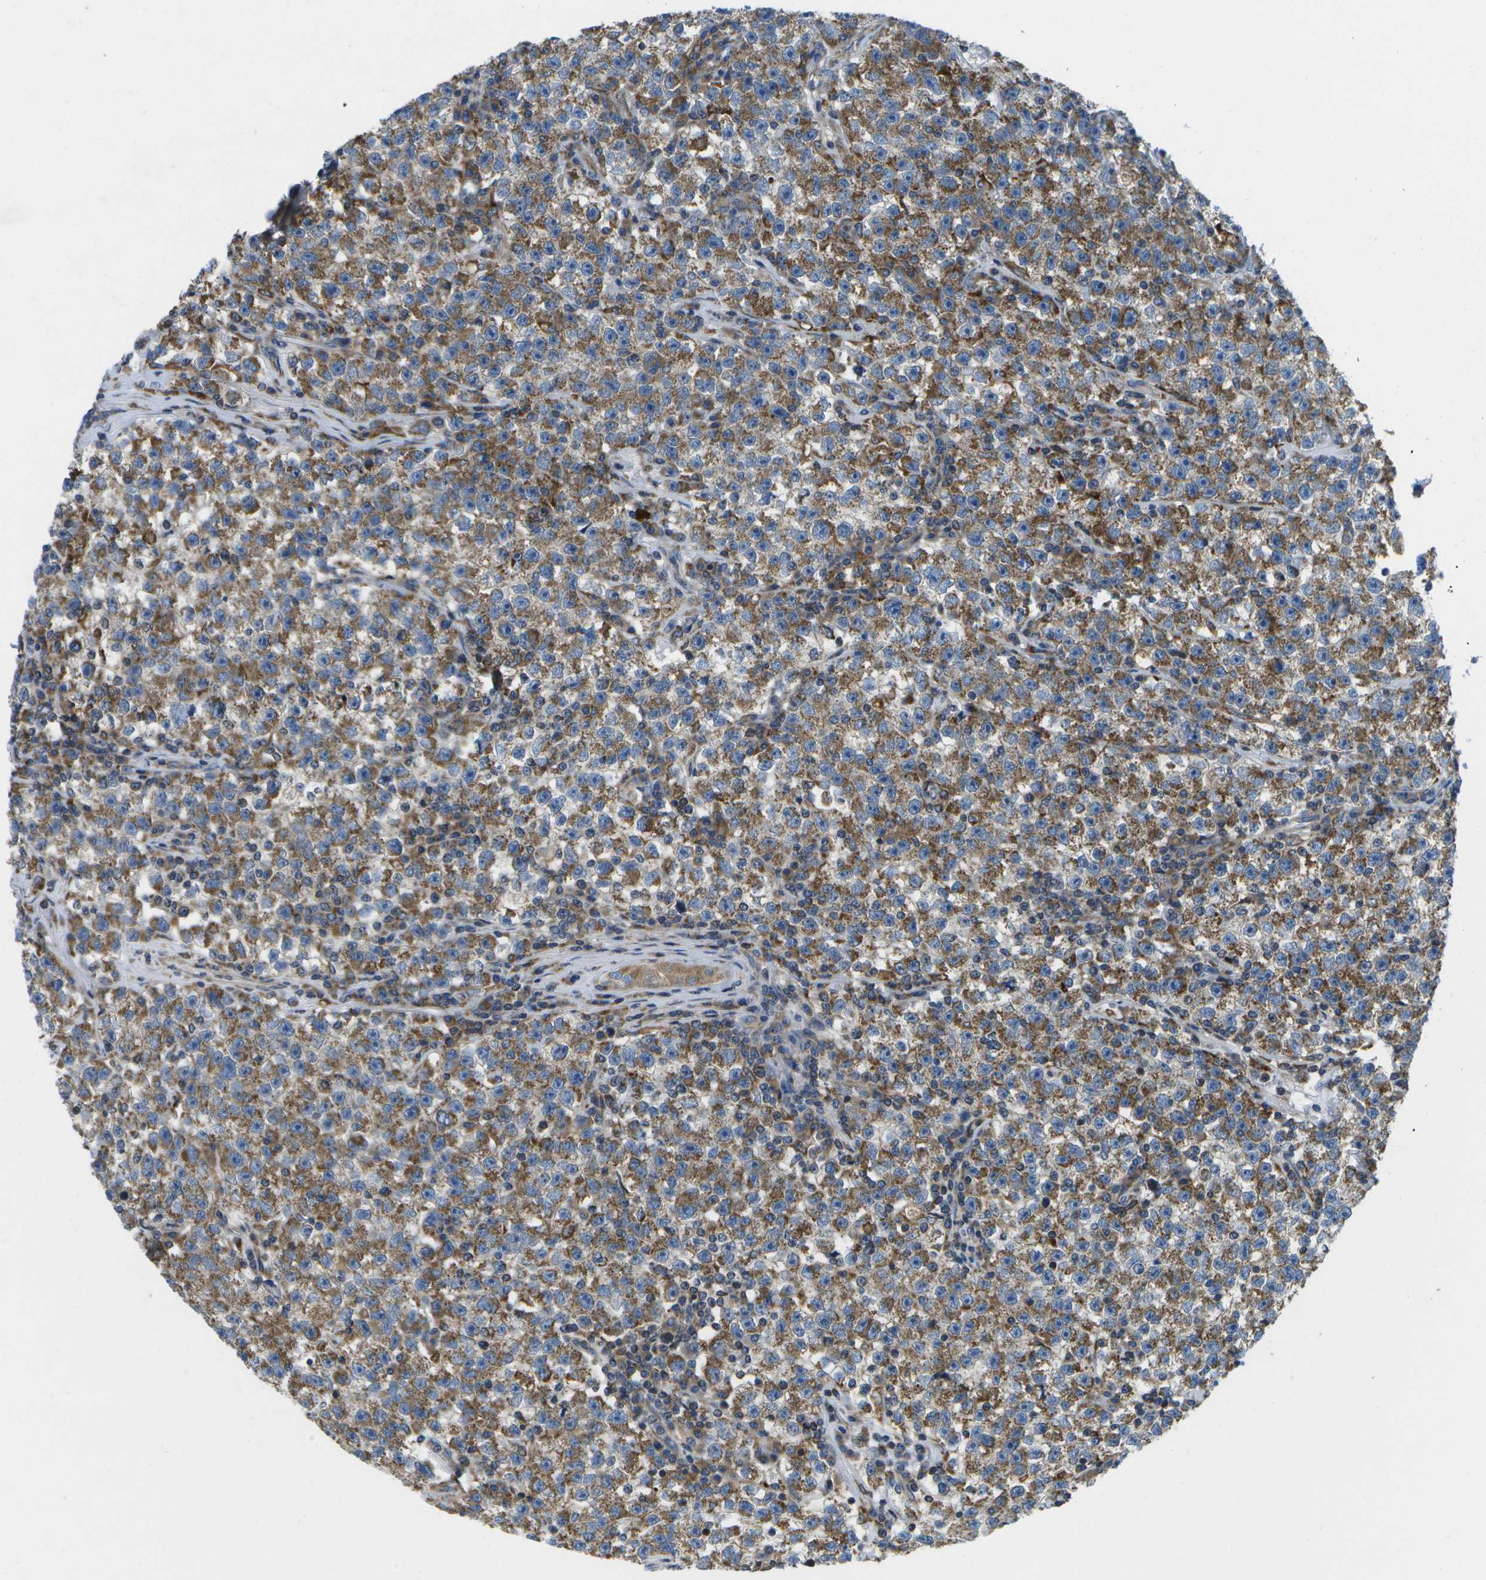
{"staining": {"intensity": "moderate", "quantity": ">75%", "location": "cytoplasmic/membranous"}, "tissue": "testis cancer", "cell_type": "Tumor cells", "image_type": "cancer", "snomed": [{"axis": "morphology", "description": "Seminoma, NOS"}, {"axis": "topography", "description": "Testis"}], "caption": "Moderate cytoplasmic/membranous protein expression is seen in about >75% of tumor cells in testis cancer. (IHC, brightfield microscopy, high magnification).", "gene": "GDF5", "patient": {"sex": "male", "age": 22}}